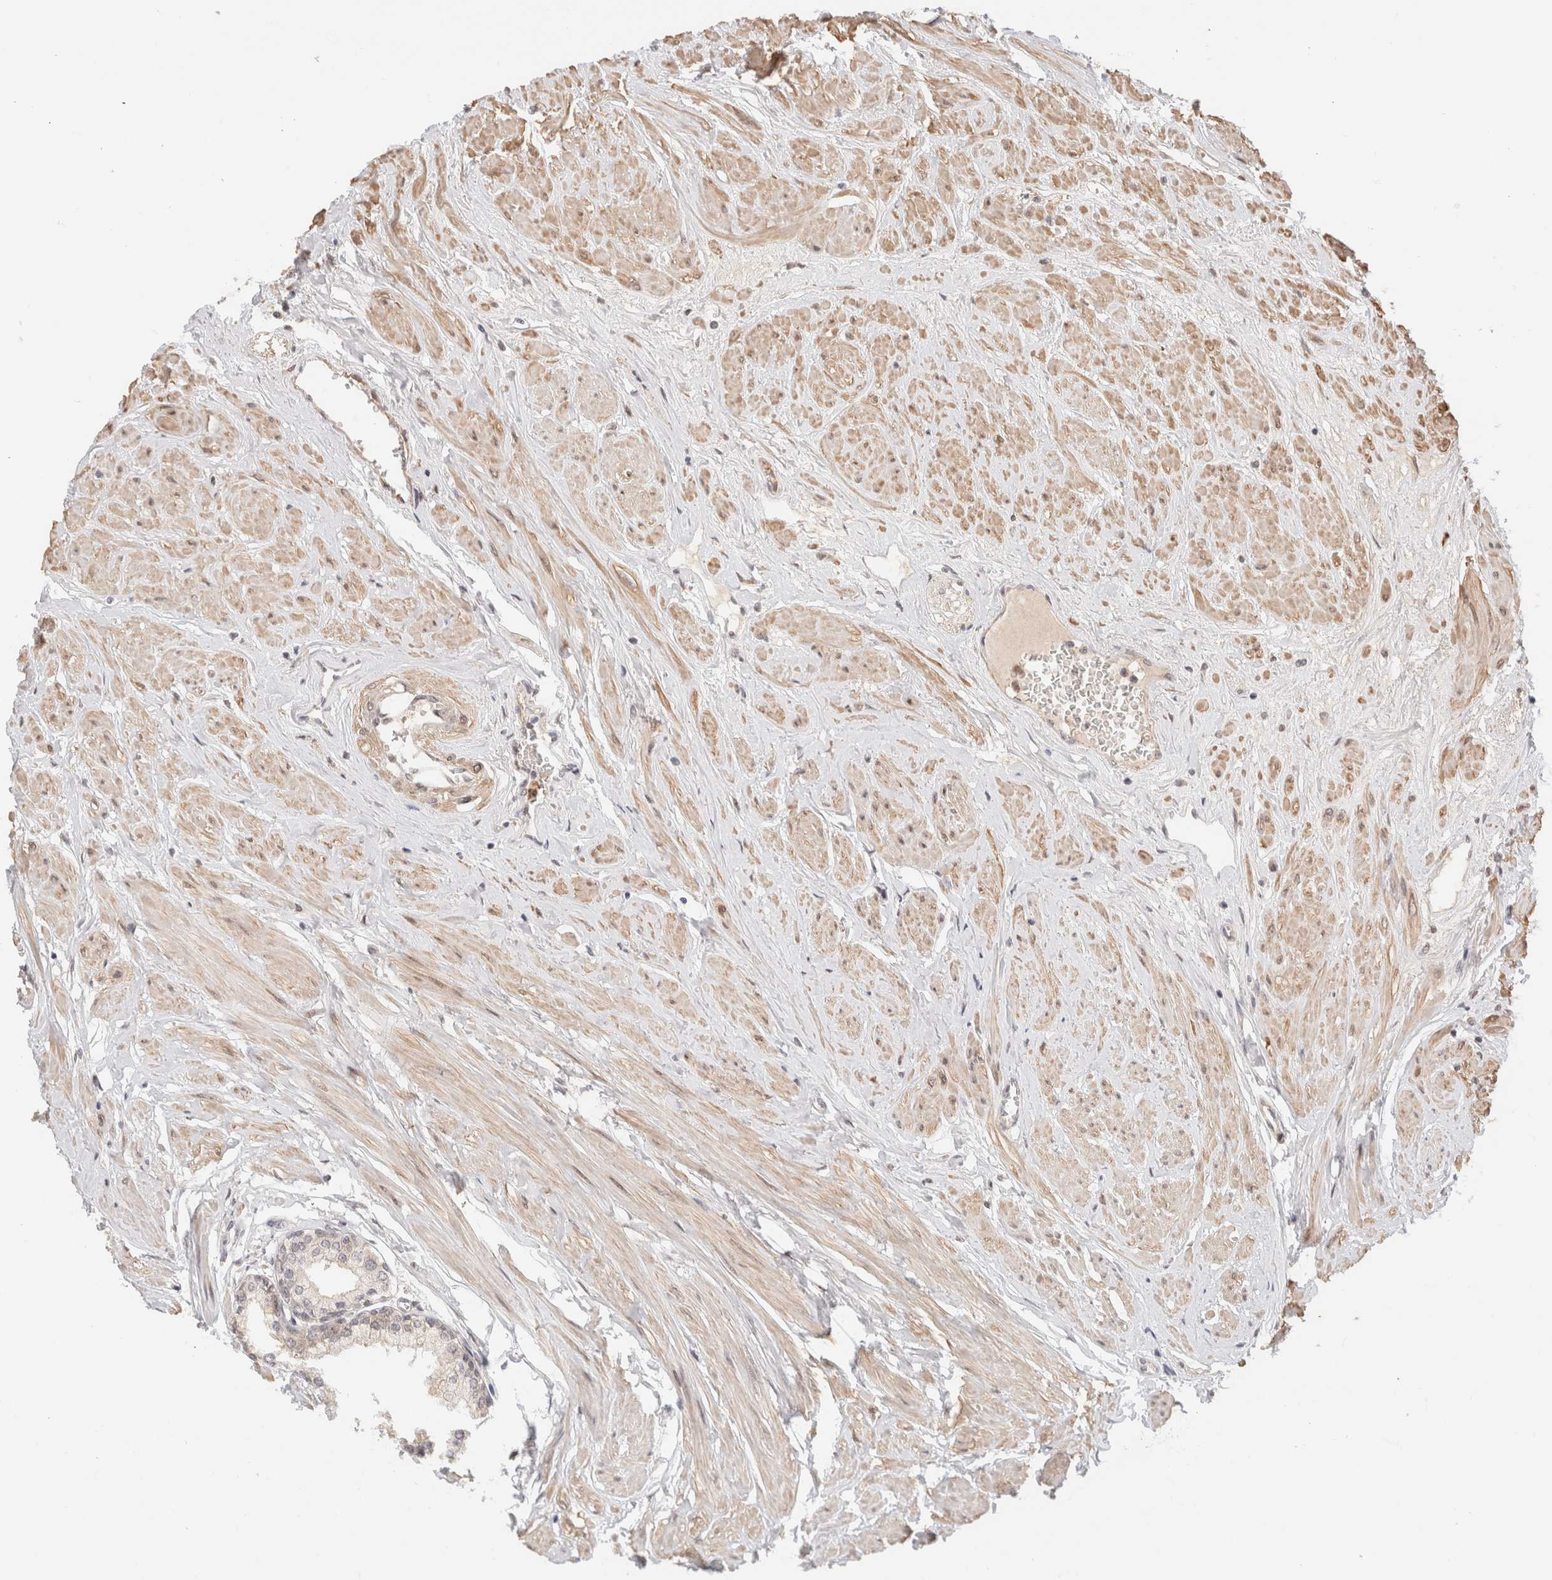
{"staining": {"intensity": "weak", "quantity": ">75%", "location": "cytoplasmic/membranous,nuclear"}, "tissue": "seminal vesicle", "cell_type": "Glandular cells", "image_type": "normal", "snomed": [{"axis": "morphology", "description": "Normal tissue, NOS"}, {"axis": "topography", "description": "Prostate"}, {"axis": "topography", "description": "Seminal veicle"}], "caption": "Brown immunohistochemical staining in benign human seminal vesicle demonstrates weak cytoplasmic/membranous,nuclear staining in approximately >75% of glandular cells. (Brightfield microscopy of DAB IHC at high magnification).", "gene": "BRPF3", "patient": {"sex": "male", "age": 60}}